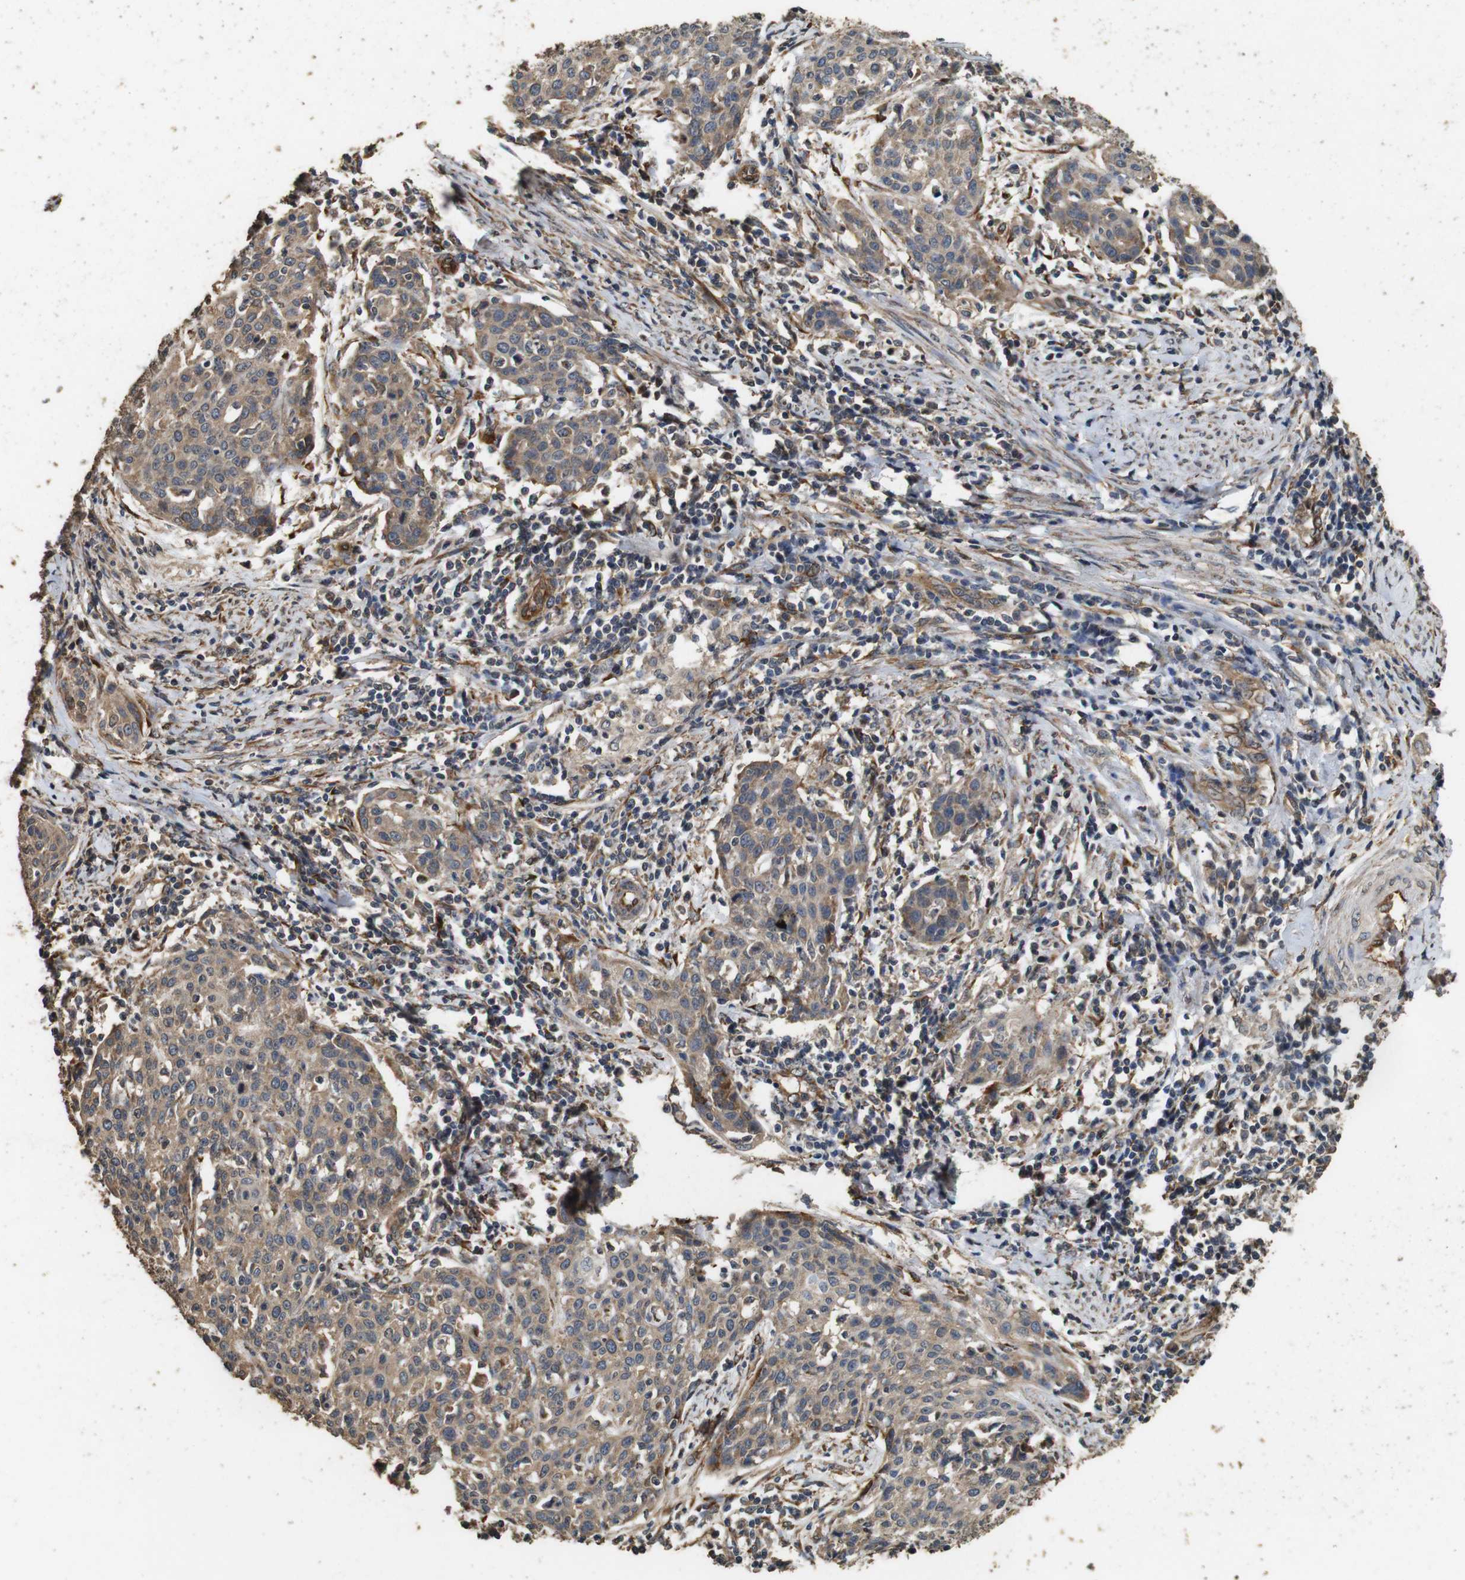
{"staining": {"intensity": "weak", "quantity": ">75%", "location": "cytoplasmic/membranous"}, "tissue": "cervical cancer", "cell_type": "Tumor cells", "image_type": "cancer", "snomed": [{"axis": "morphology", "description": "Squamous cell carcinoma, NOS"}, {"axis": "topography", "description": "Cervix"}], "caption": "The micrograph reveals a brown stain indicating the presence of a protein in the cytoplasmic/membranous of tumor cells in cervical cancer. (brown staining indicates protein expression, while blue staining denotes nuclei).", "gene": "CNPY4", "patient": {"sex": "female", "age": 38}}